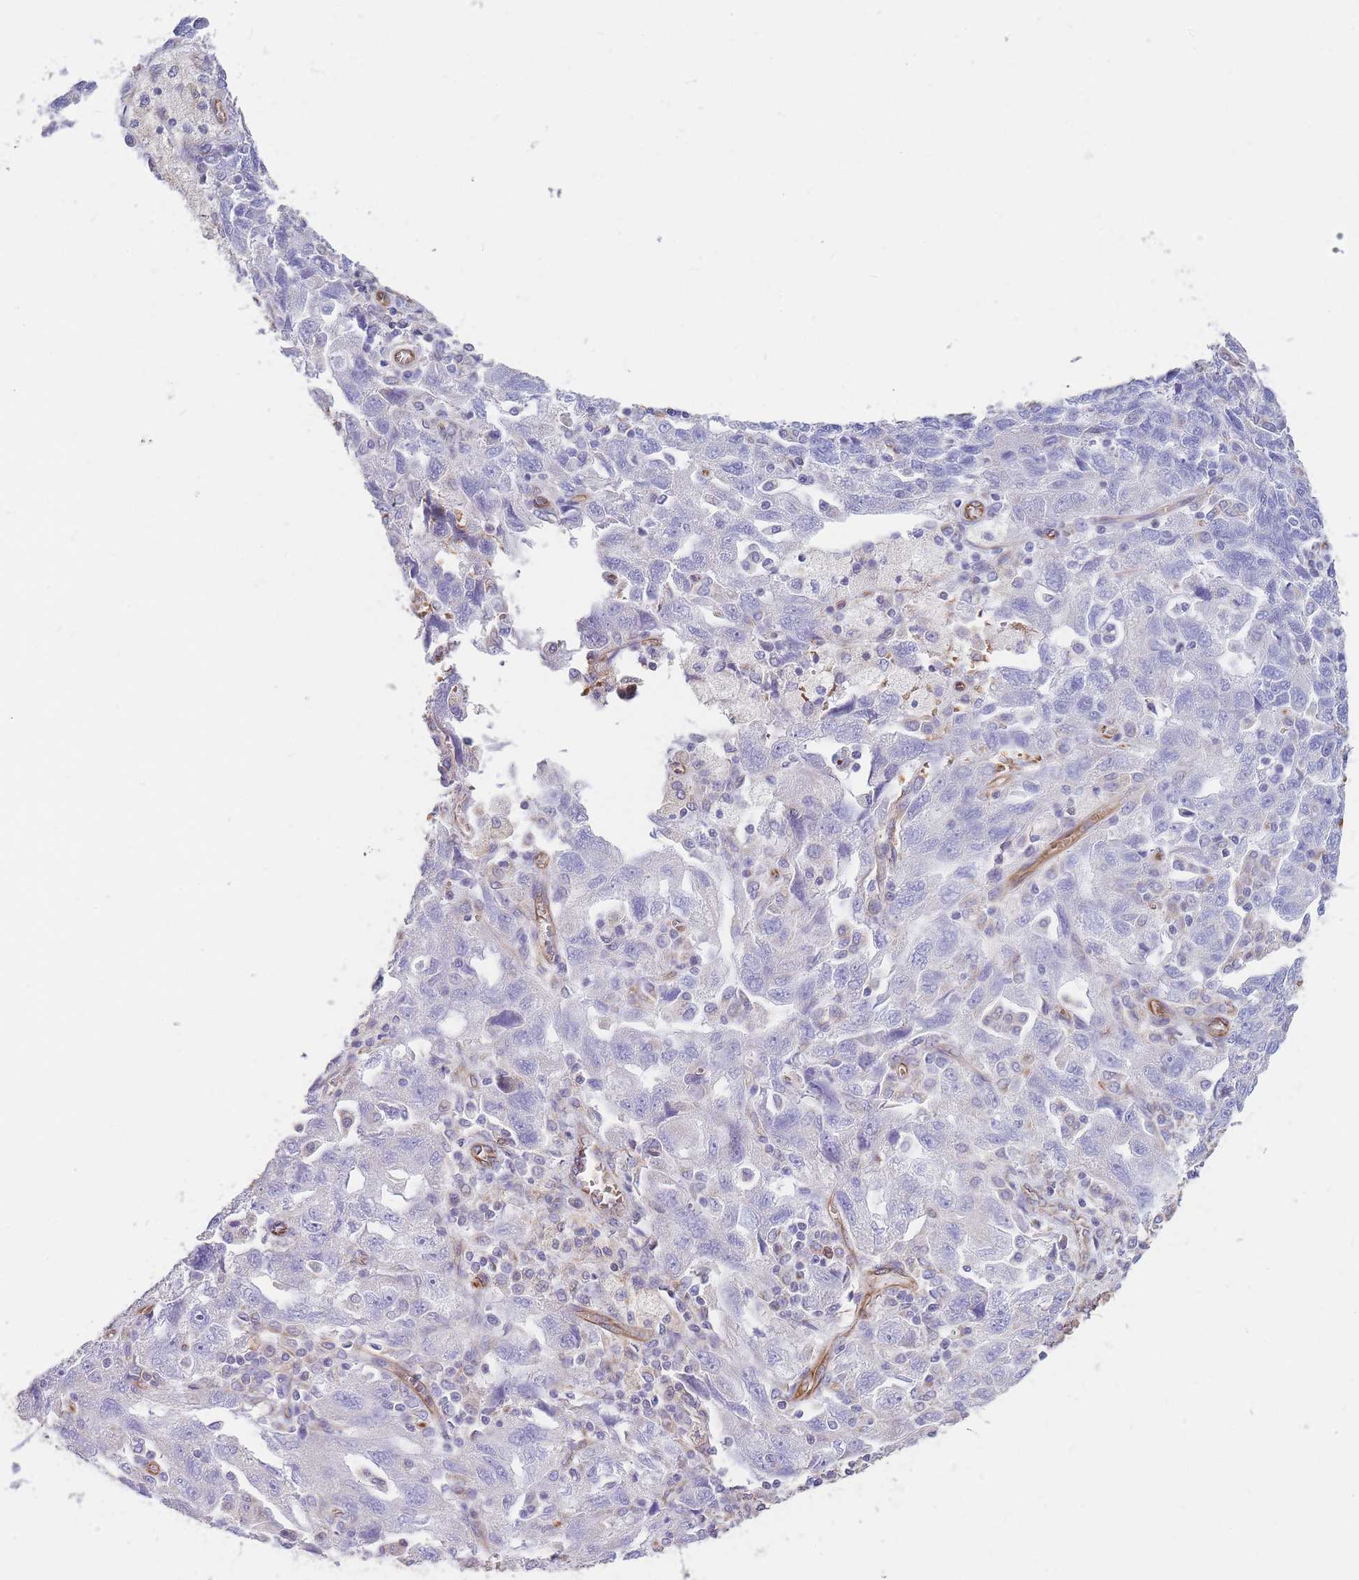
{"staining": {"intensity": "negative", "quantity": "none", "location": "none"}, "tissue": "ovarian cancer", "cell_type": "Tumor cells", "image_type": "cancer", "snomed": [{"axis": "morphology", "description": "Carcinoma, NOS"}, {"axis": "morphology", "description": "Cystadenocarcinoma, serous, NOS"}, {"axis": "topography", "description": "Ovary"}], "caption": "IHC micrograph of neoplastic tissue: serous cystadenocarcinoma (ovarian) stained with DAB (3,3'-diaminobenzidine) displays no significant protein expression in tumor cells.", "gene": "ANKRD53", "patient": {"sex": "female", "age": 69}}